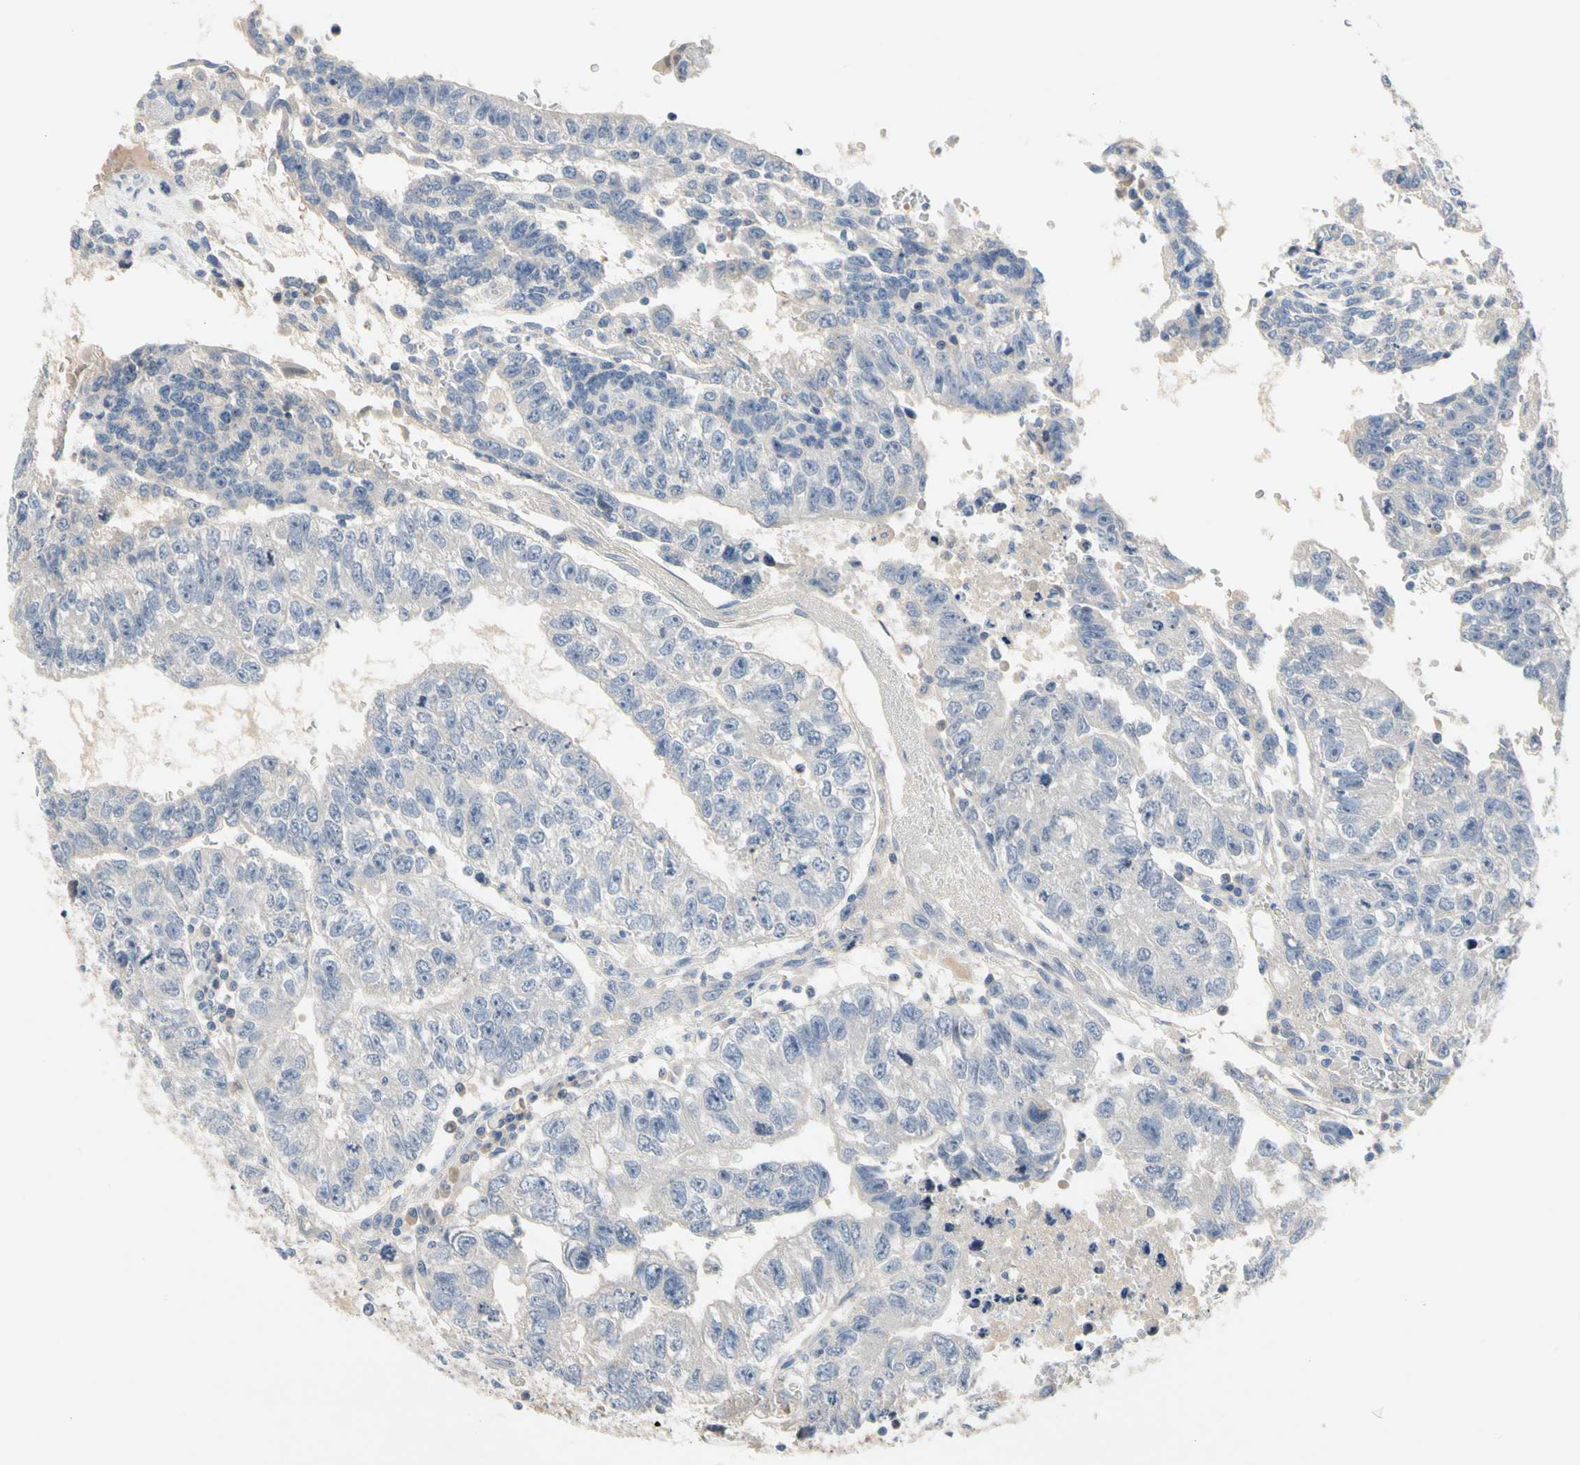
{"staining": {"intensity": "negative", "quantity": "none", "location": "none"}, "tissue": "testis cancer", "cell_type": "Tumor cells", "image_type": "cancer", "snomed": [{"axis": "morphology", "description": "Seminoma, NOS"}, {"axis": "morphology", "description": "Carcinoma, Embryonal, NOS"}, {"axis": "topography", "description": "Testis"}], "caption": "High power microscopy photomicrograph of an immunohistochemistry histopathology image of testis seminoma, revealing no significant staining in tumor cells.", "gene": "GAS6", "patient": {"sex": "male", "age": 52}}